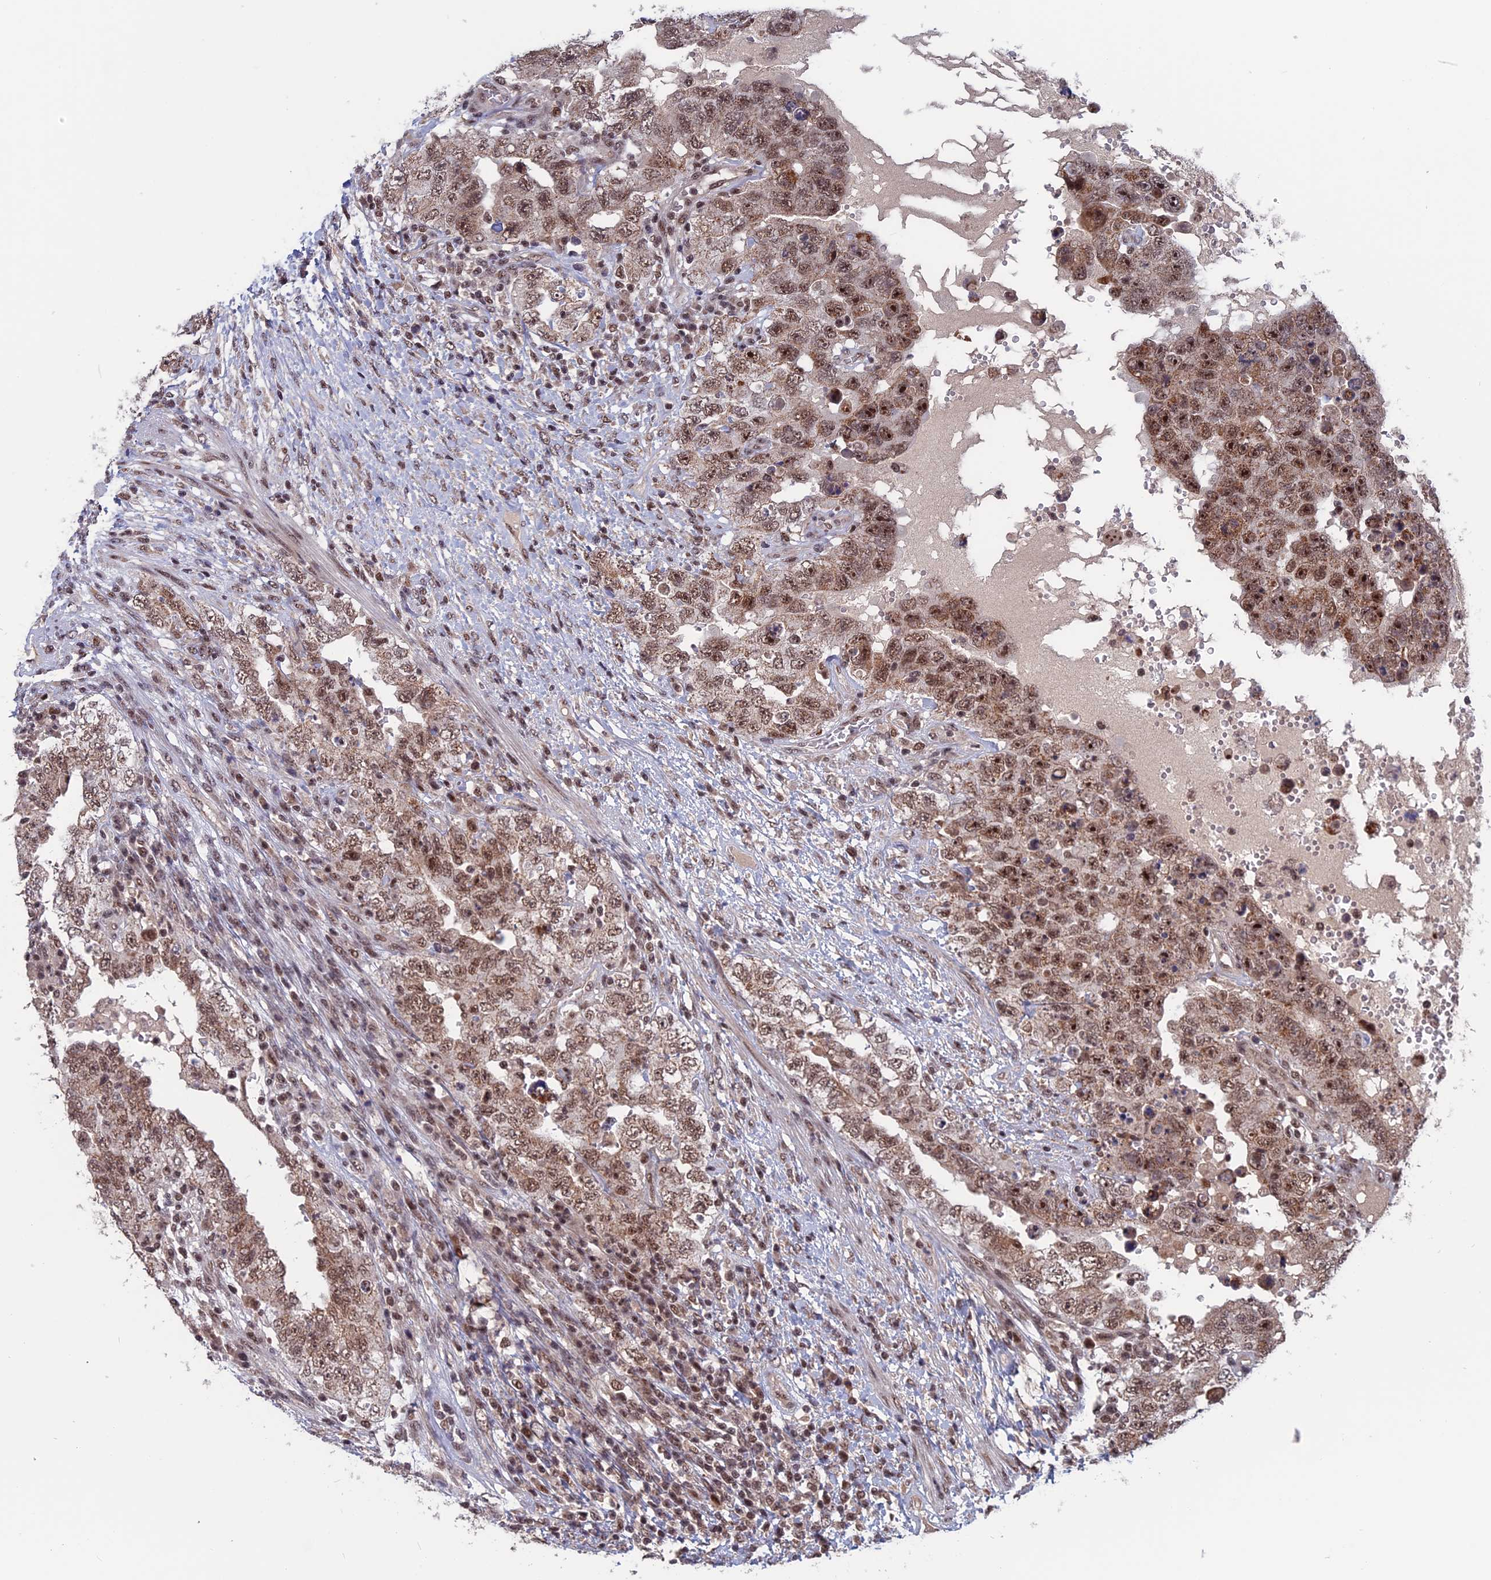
{"staining": {"intensity": "moderate", "quantity": ">75%", "location": "nuclear"}, "tissue": "testis cancer", "cell_type": "Tumor cells", "image_type": "cancer", "snomed": [{"axis": "morphology", "description": "Carcinoma, Embryonal, NOS"}, {"axis": "topography", "description": "Testis"}], "caption": "Tumor cells display moderate nuclear positivity in about >75% of cells in testis cancer (embryonal carcinoma).", "gene": "CACTIN", "patient": {"sex": "male", "age": 26}}